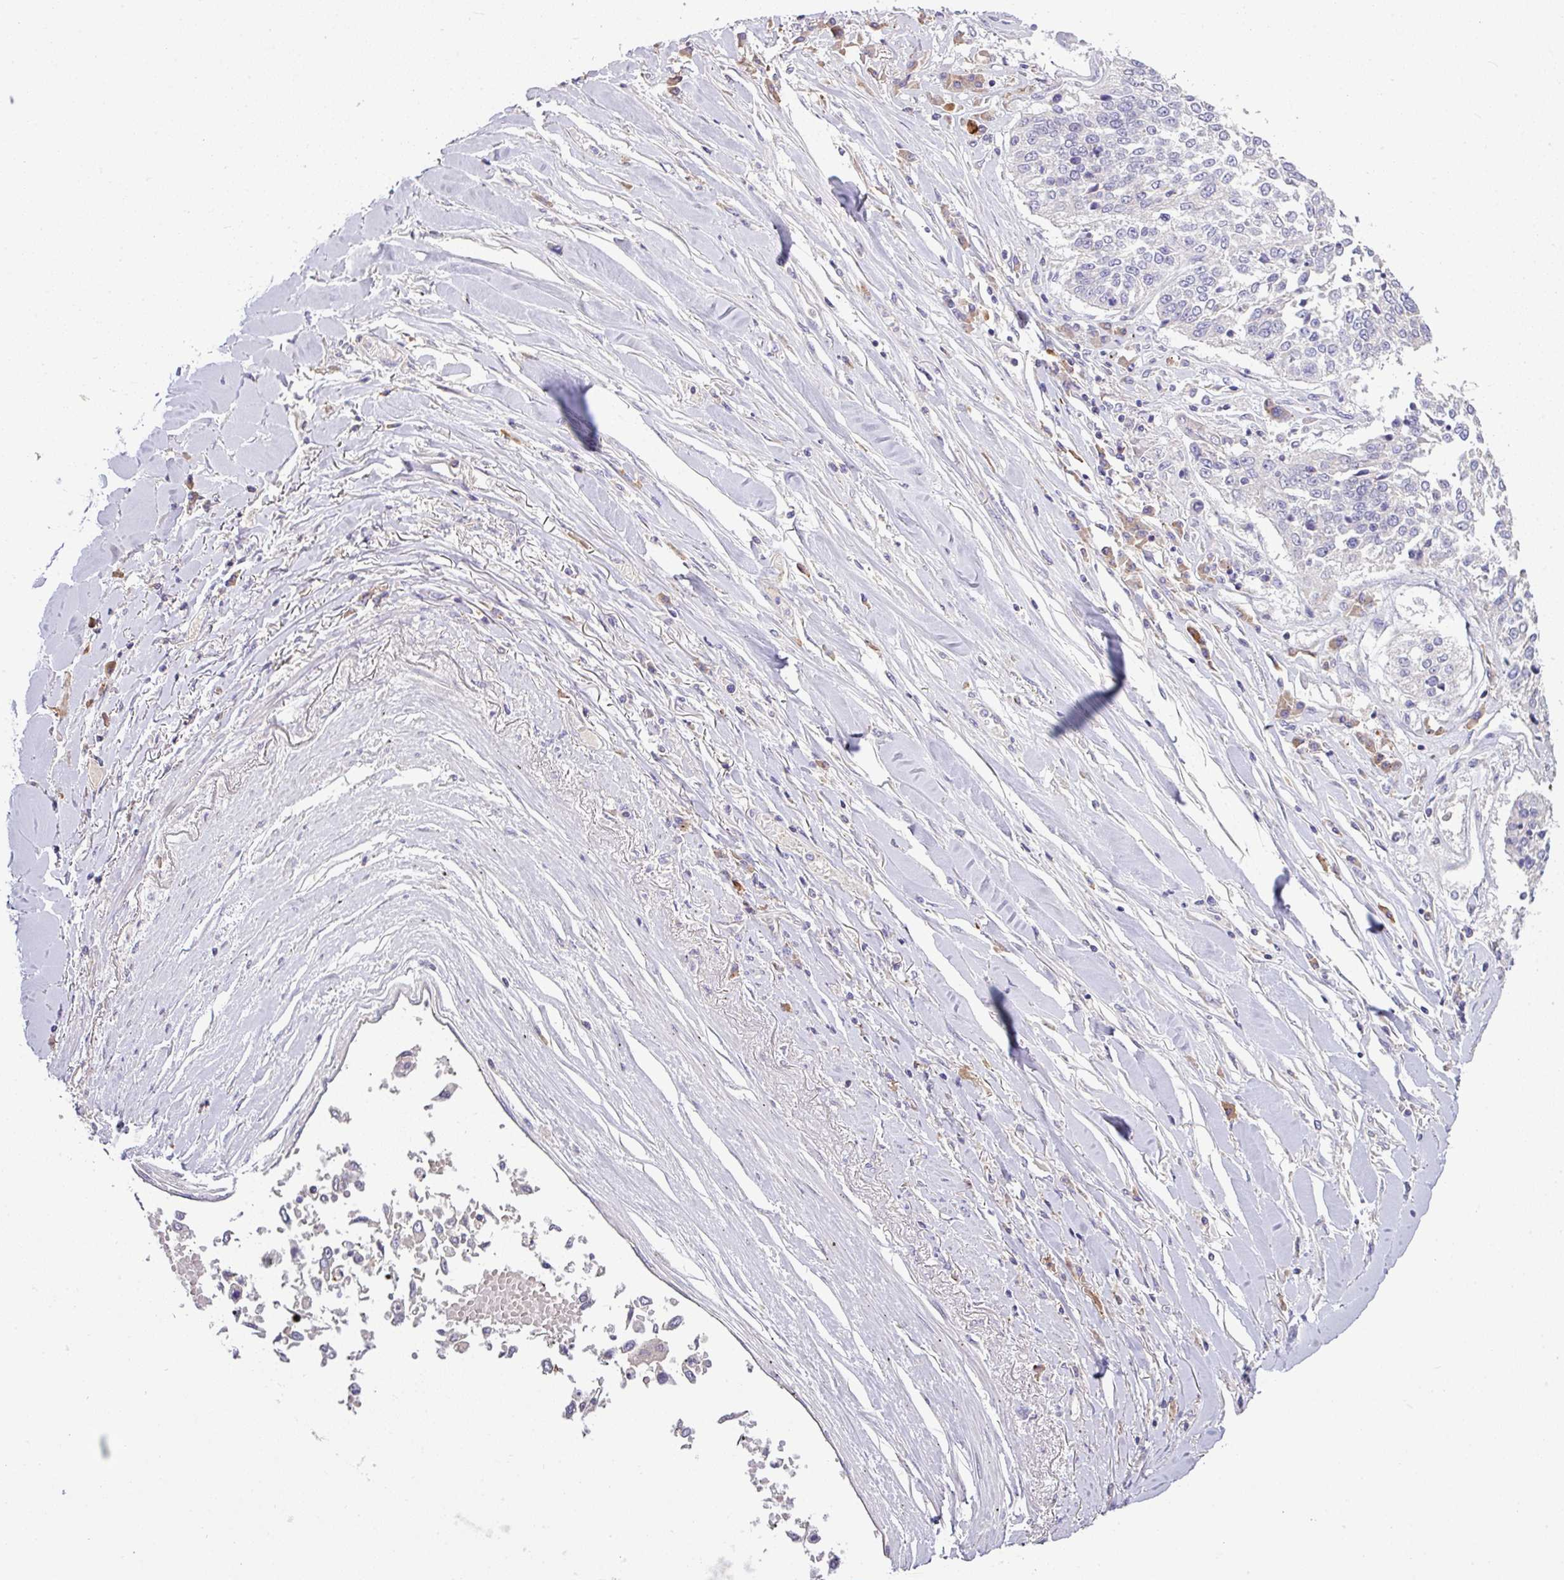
{"staining": {"intensity": "negative", "quantity": "none", "location": "none"}, "tissue": "lung cancer", "cell_type": "Tumor cells", "image_type": "cancer", "snomed": [{"axis": "morphology", "description": "Normal tissue, NOS"}, {"axis": "morphology", "description": "Squamous cell carcinoma, NOS"}, {"axis": "topography", "description": "Cartilage tissue"}, {"axis": "topography", "description": "Lung"}, {"axis": "topography", "description": "Peripheral nerve tissue"}], "caption": "Immunohistochemistry (IHC) of lung squamous cell carcinoma demonstrates no expression in tumor cells.", "gene": "SLAMF6", "patient": {"sex": "female", "age": 49}}